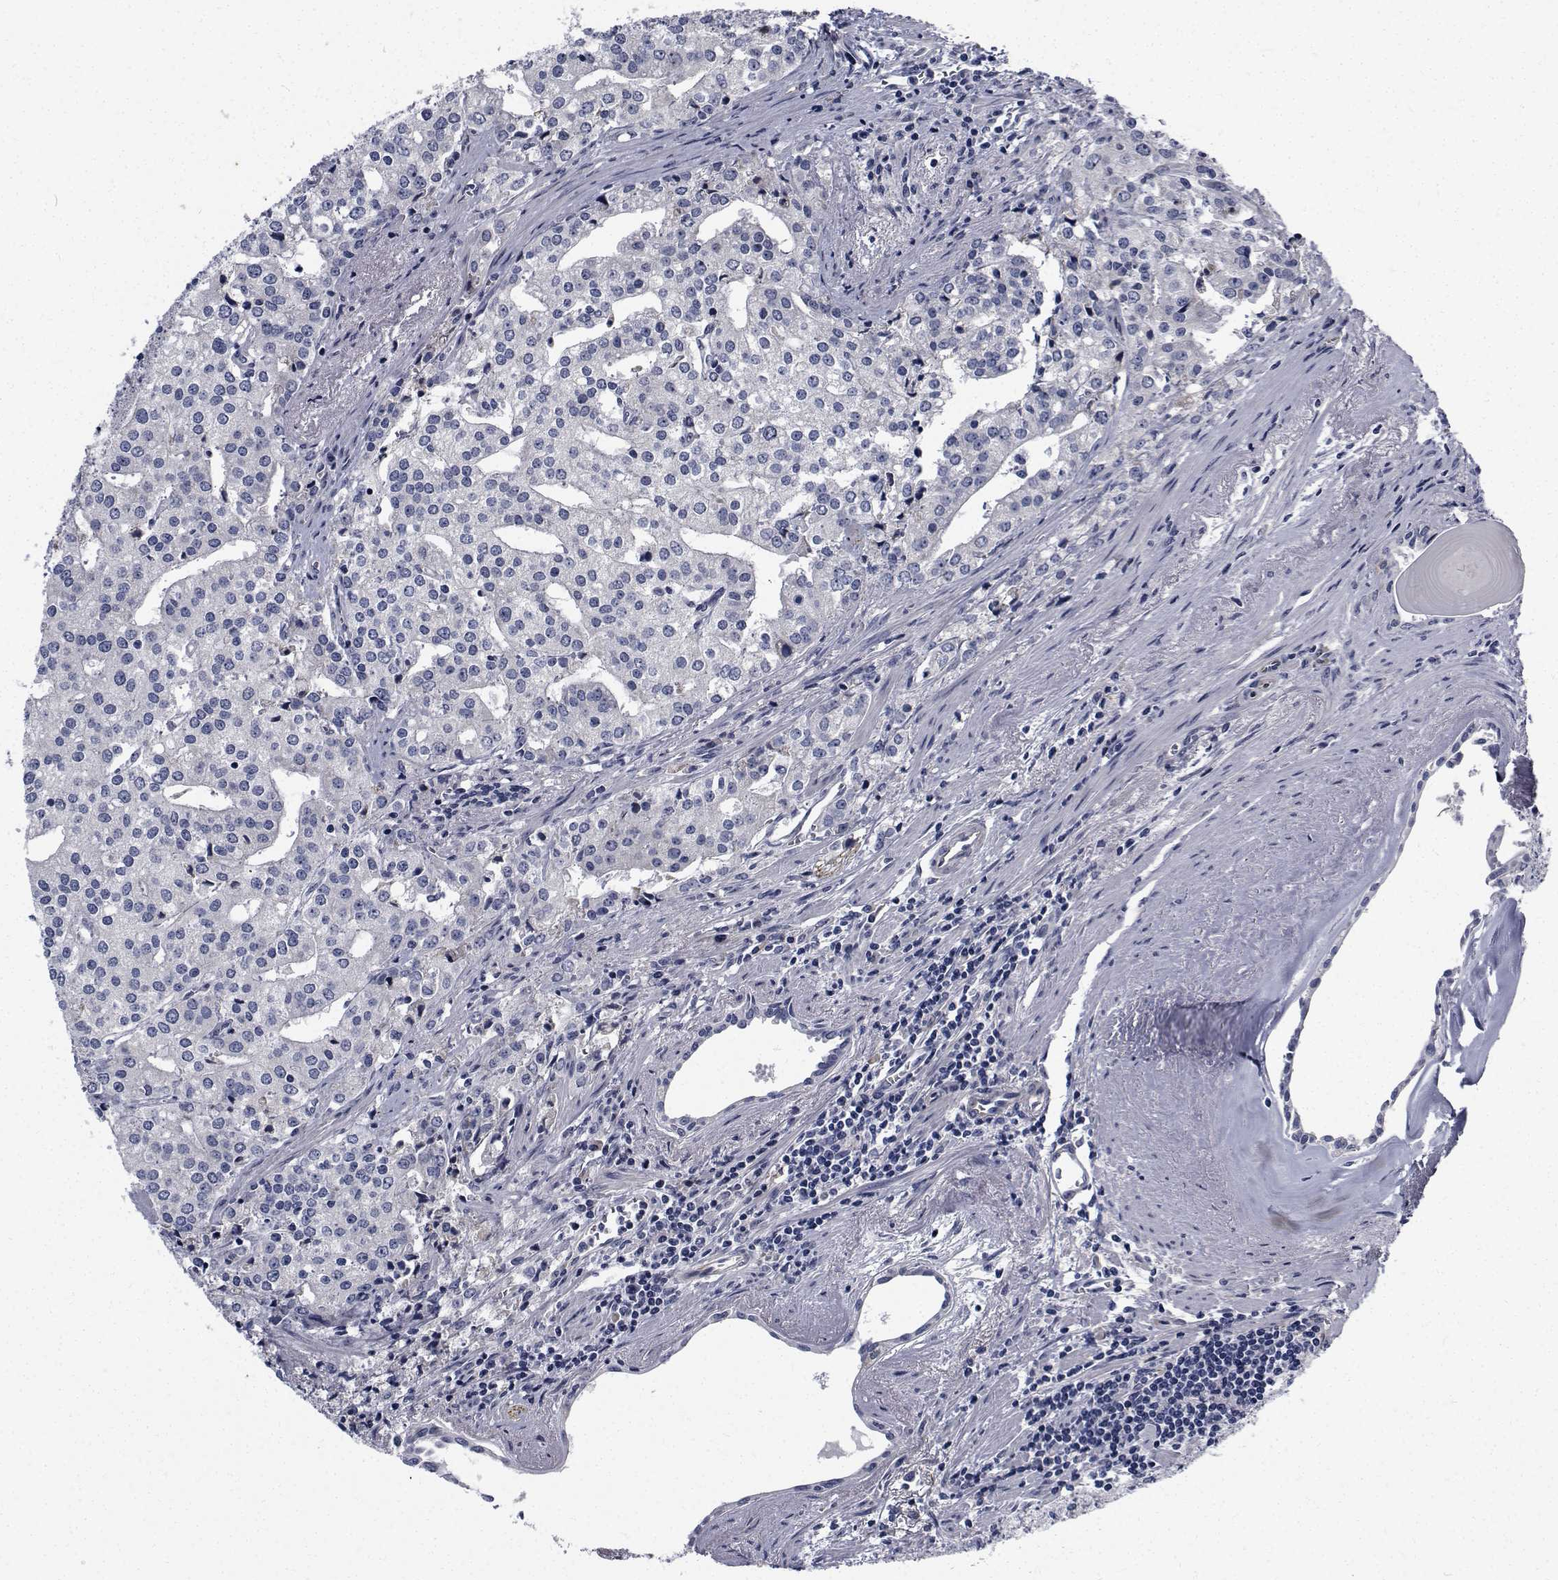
{"staining": {"intensity": "negative", "quantity": "none", "location": "none"}, "tissue": "prostate cancer", "cell_type": "Tumor cells", "image_type": "cancer", "snomed": [{"axis": "morphology", "description": "Adenocarcinoma, High grade"}, {"axis": "topography", "description": "Prostate"}], "caption": "There is no significant positivity in tumor cells of prostate cancer (adenocarcinoma (high-grade)).", "gene": "TTBK1", "patient": {"sex": "male", "age": 68}}